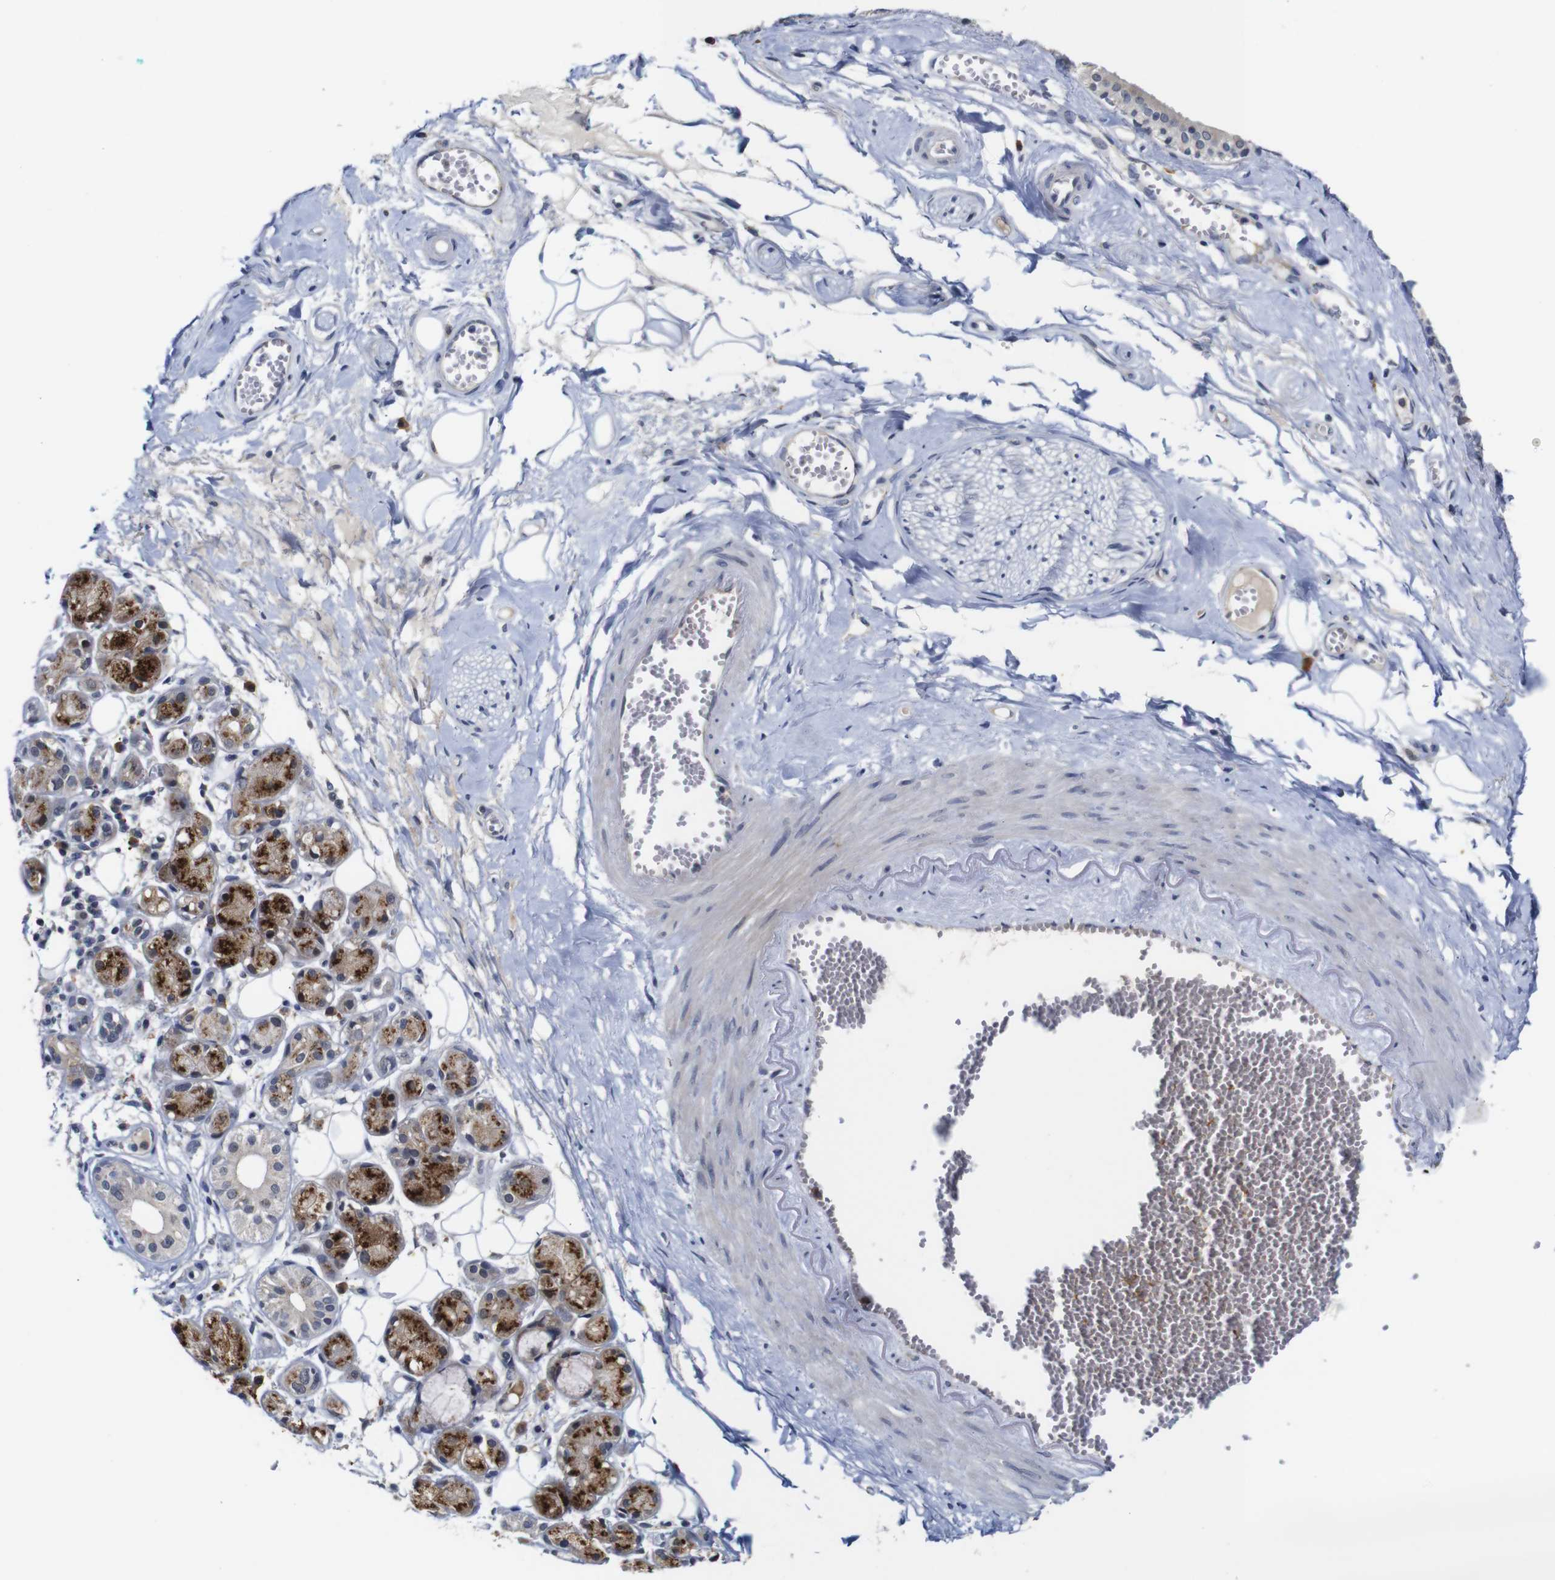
{"staining": {"intensity": "negative", "quantity": "none", "location": "none"}, "tissue": "adipose tissue", "cell_type": "Adipocytes", "image_type": "normal", "snomed": [{"axis": "morphology", "description": "Normal tissue, NOS"}, {"axis": "morphology", "description": "Inflammation, NOS"}, {"axis": "topography", "description": "Salivary gland"}, {"axis": "topography", "description": "Peripheral nerve tissue"}], "caption": "This photomicrograph is of benign adipose tissue stained with immunohistochemistry to label a protein in brown with the nuclei are counter-stained blue. There is no positivity in adipocytes.", "gene": "FURIN", "patient": {"sex": "female", "age": 75}}